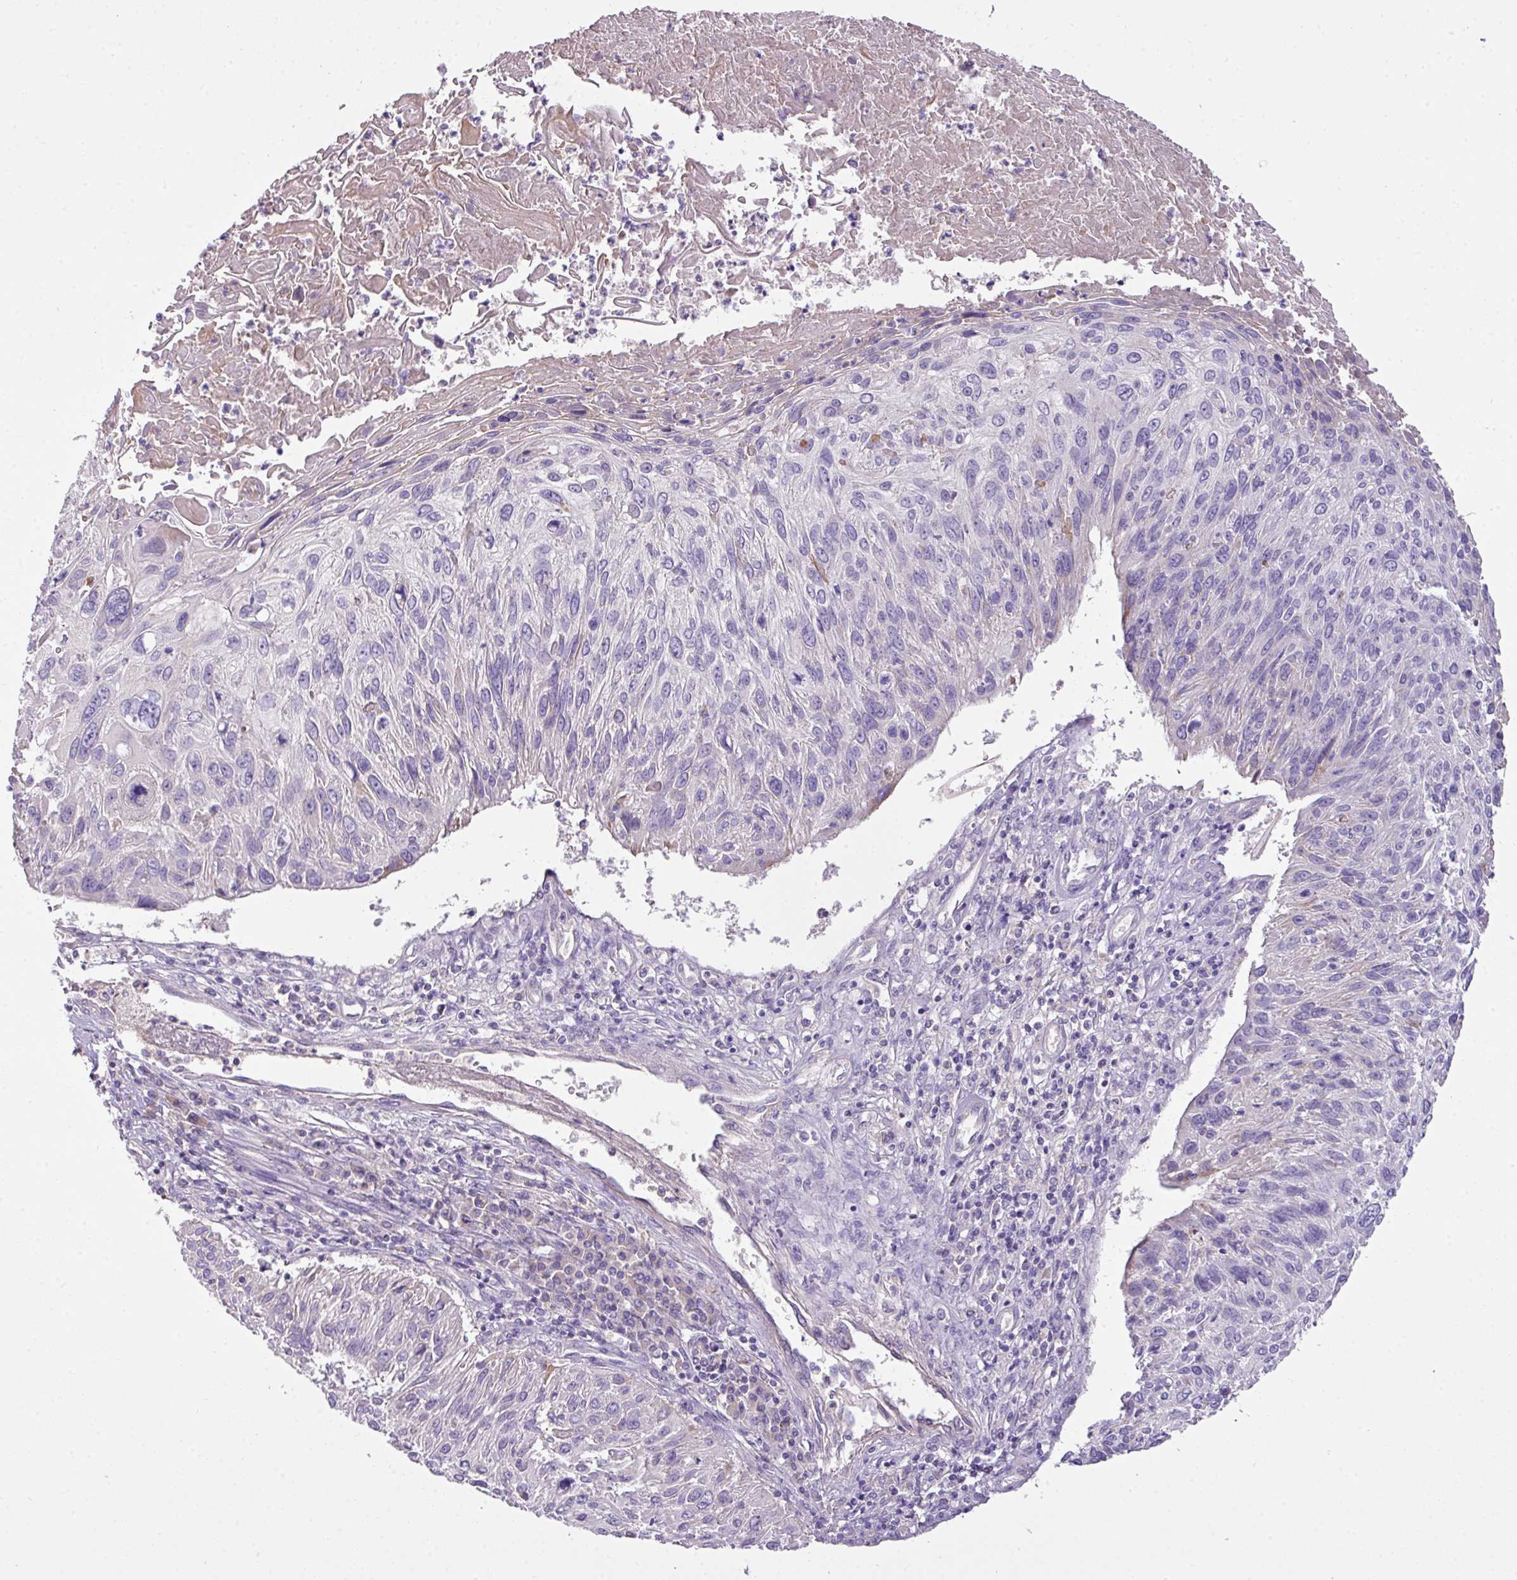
{"staining": {"intensity": "negative", "quantity": "none", "location": "none"}, "tissue": "cervical cancer", "cell_type": "Tumor cells", "image_type": "cancer", "snomed": [{"axis": "morphology", "description": "Squamous cell carcinoma, NOS"}, {"axis": "topography", "description": "Cervix"}], "caption": "Cervical cancer (squamous cell carcinoma) stained for a protein using IHC reveals no positivity tumor cells.", "gene": "OR6C6", "patient": {"sex": "female", "age": 51}}